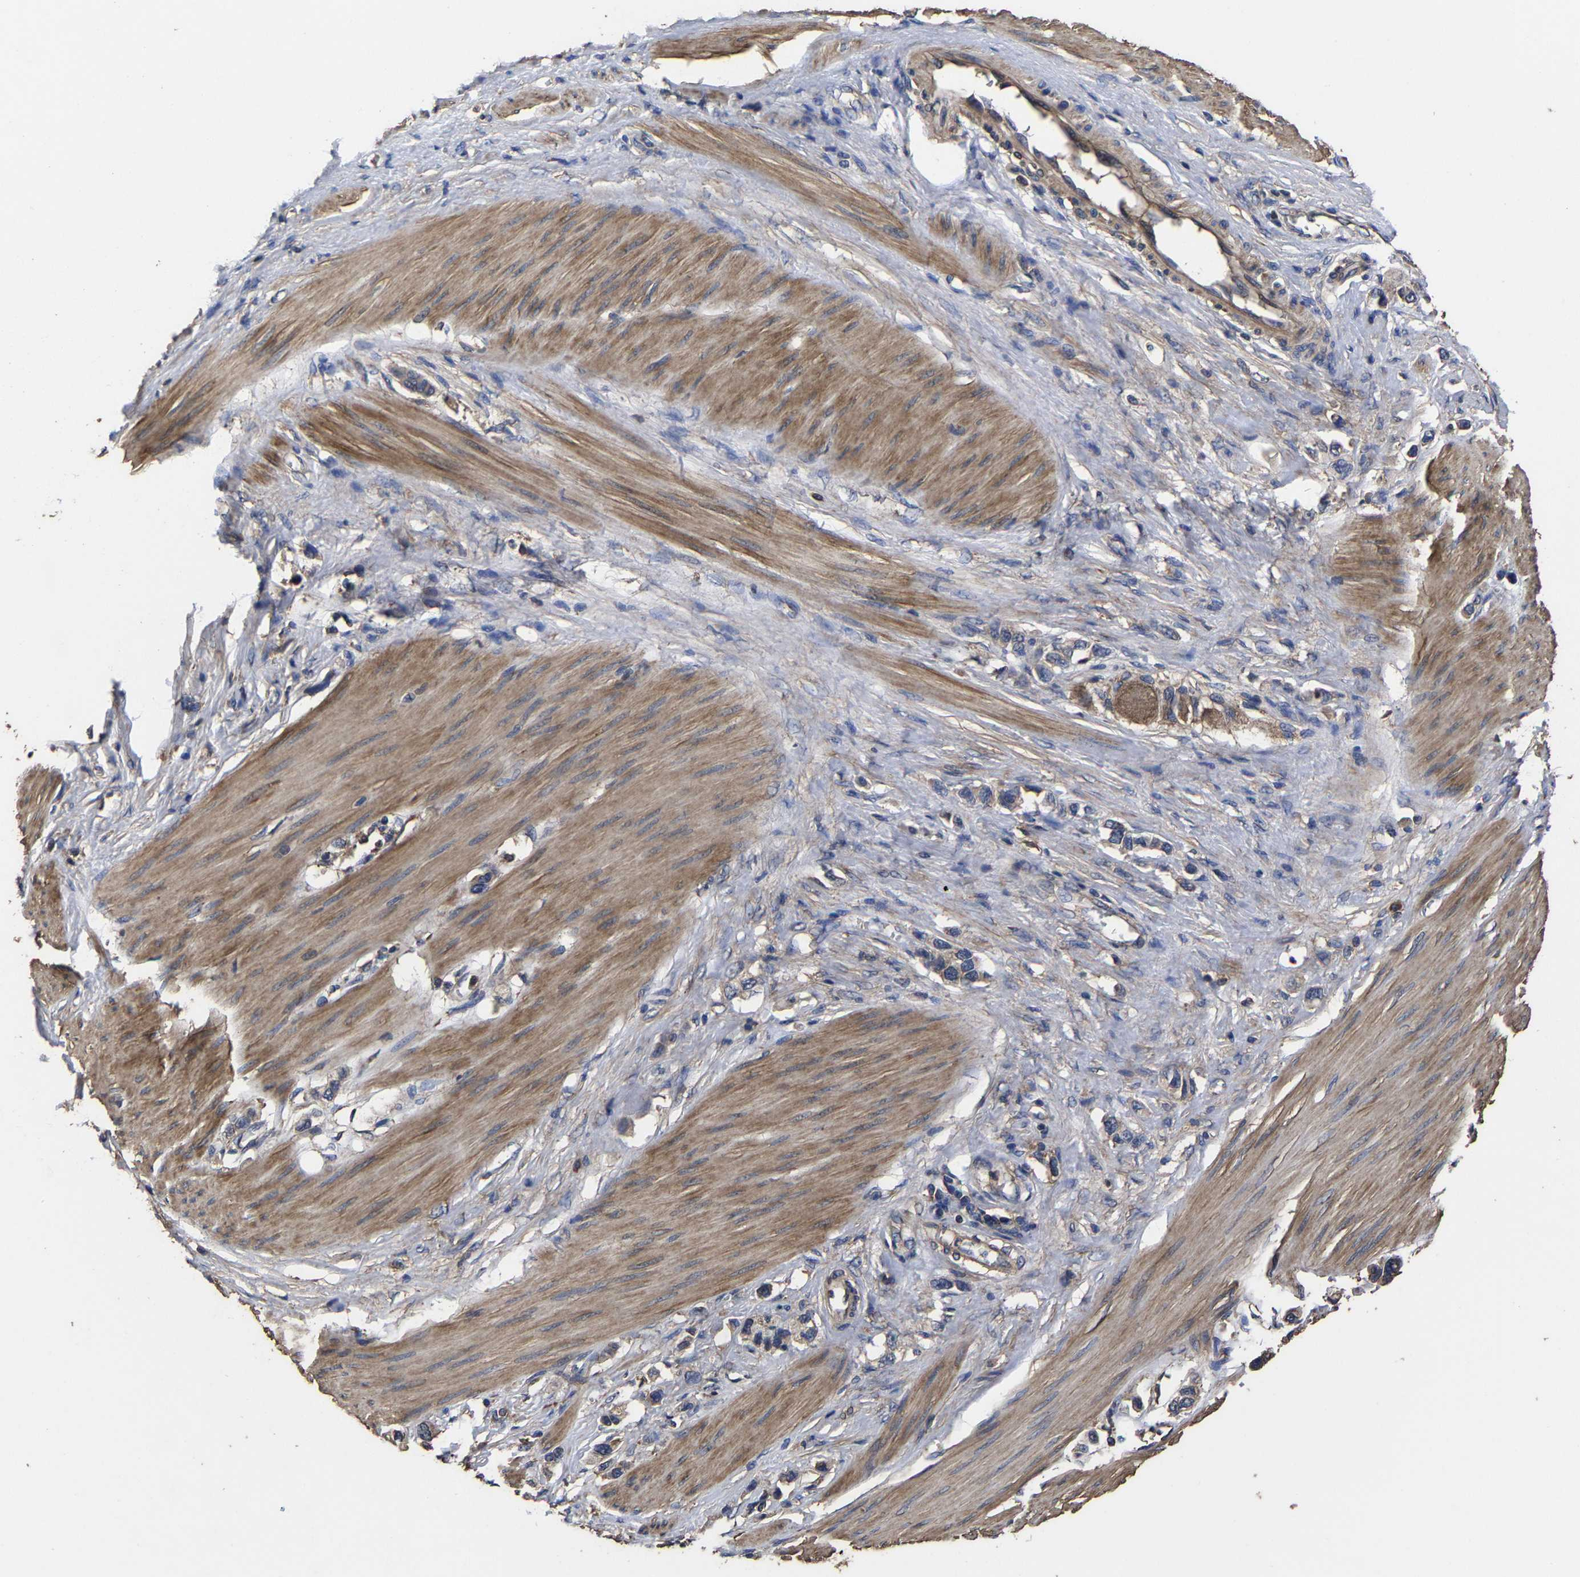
{"staining": {"intensity": "weak", "quantity": "25%-75%", "location": "cytoplasmic/membranous"}, "tissue": "stomach cancer", "cell_type": "Tumor cells", "image_type": "cancer", "snomed": [{"axis": "morphology", "description": "Adenocarcinoma, NOS"}, {"axis": "topography", "description": "Stomach"}], "caption": "Adenocarcinoma (stomach) stained with a protein marker demonstrates weak staining in tumor cells.", "gene": "ITCH", "patient": {"sex": "female", "age": 65}}